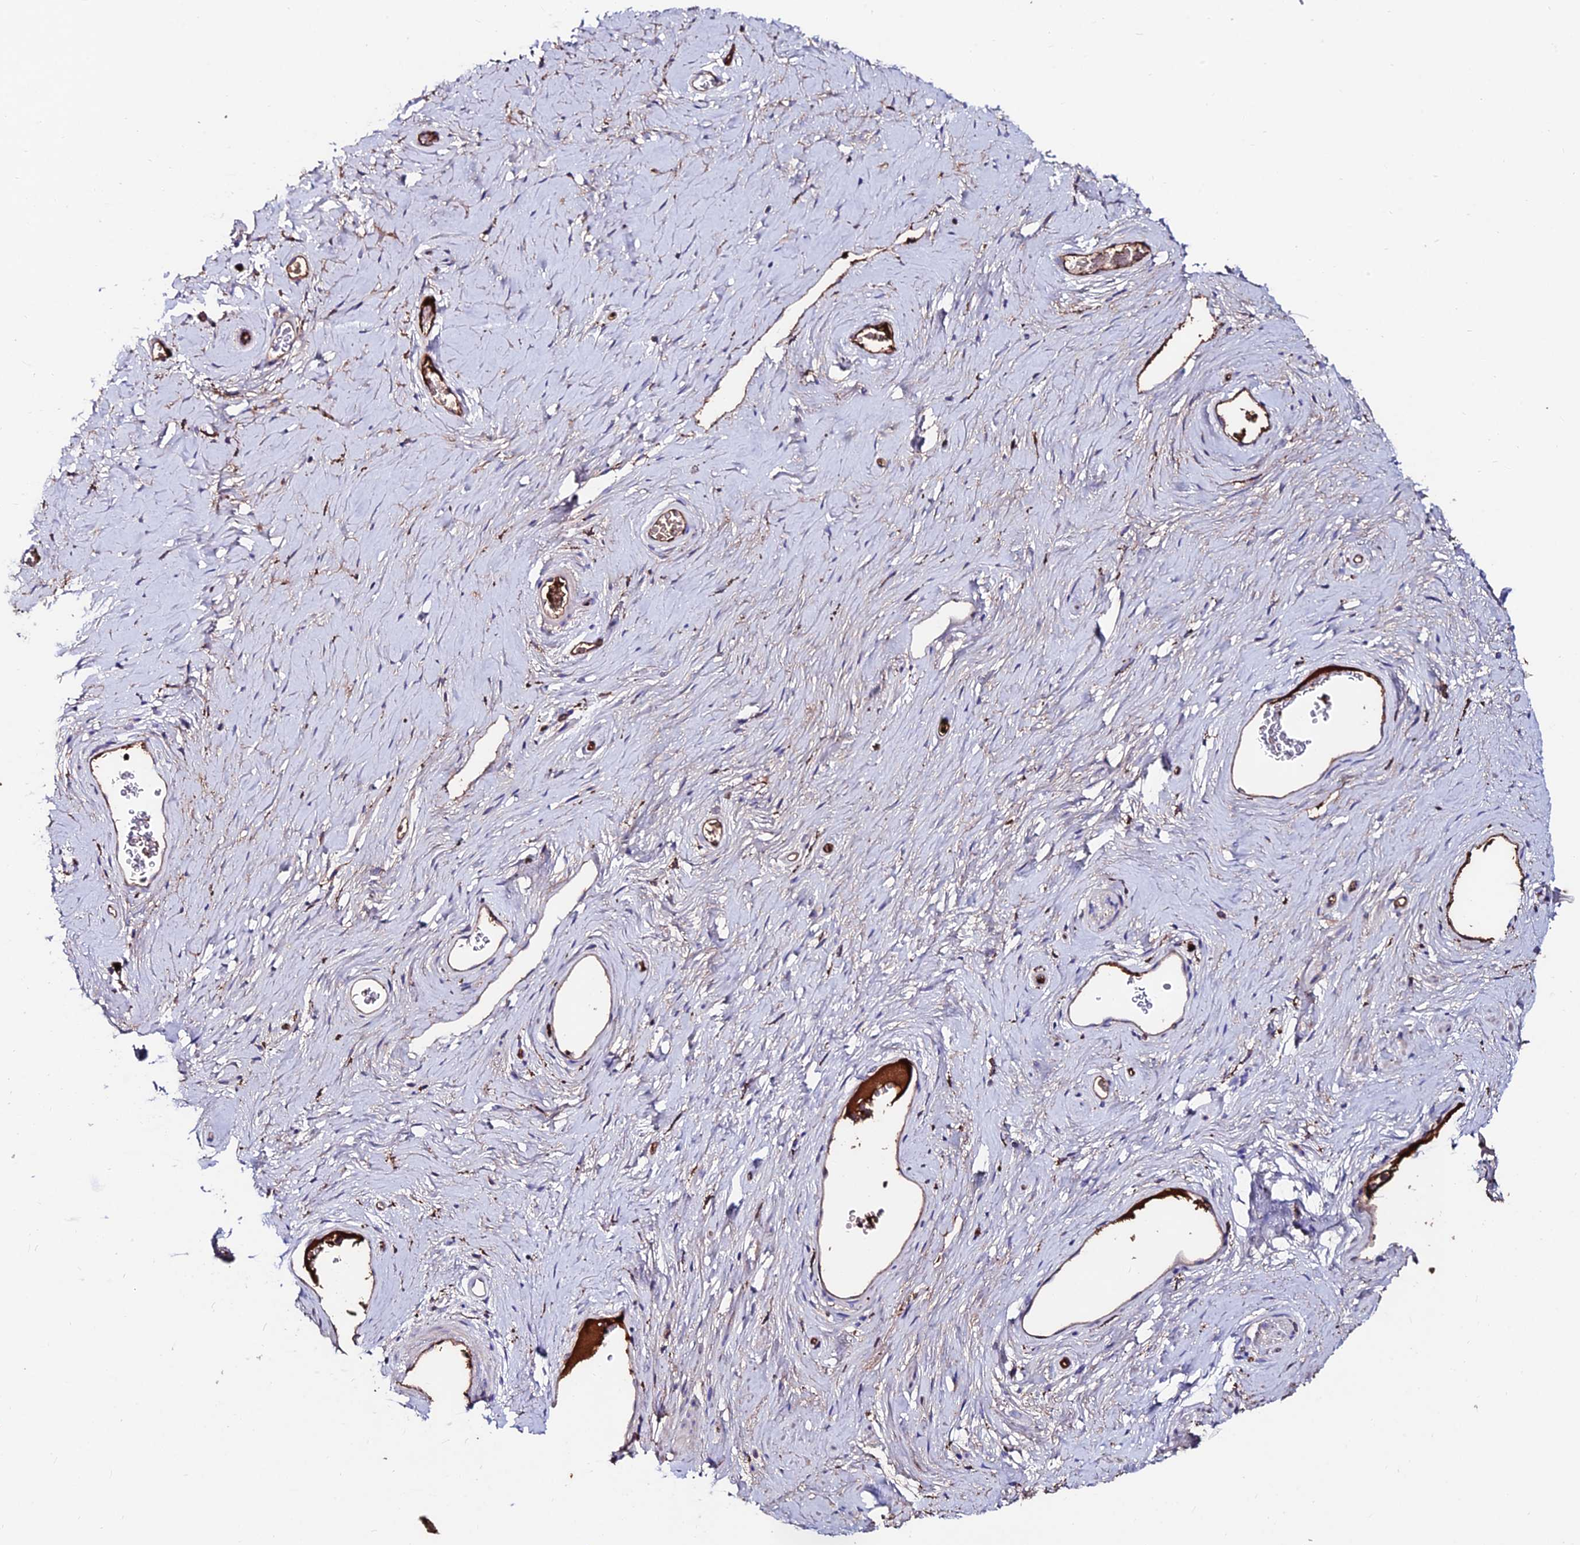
{"staining": {"intensity": "moderate", "quantity": ">75%", "location": "cytoplasmic/membranous"}, "tissue": "soft tissue", "cell_type": "Fibroblasts", "image_type": "normal", "snomed": [{"axis": "morphology", "description": "Normal tissue, NOS"}, {"axis": "morphology", "description": "Adenocarcinoma, NOS"}, {"axis": "topography", "description": "Rectum"}, {"axis": "topography", "description": "Vagina"}, {"axis": "topography", "description": "Peripheral nerve tissue"}], "caption": "The photomicrograph exhibits staining of unremarkable soft tissue, revealing moderate cytoplasmic/membranous protein positivity (brown color) within fibroblasts.", "gene": "SLC25A16", "patient": {"sex": "female", "age": 71}}